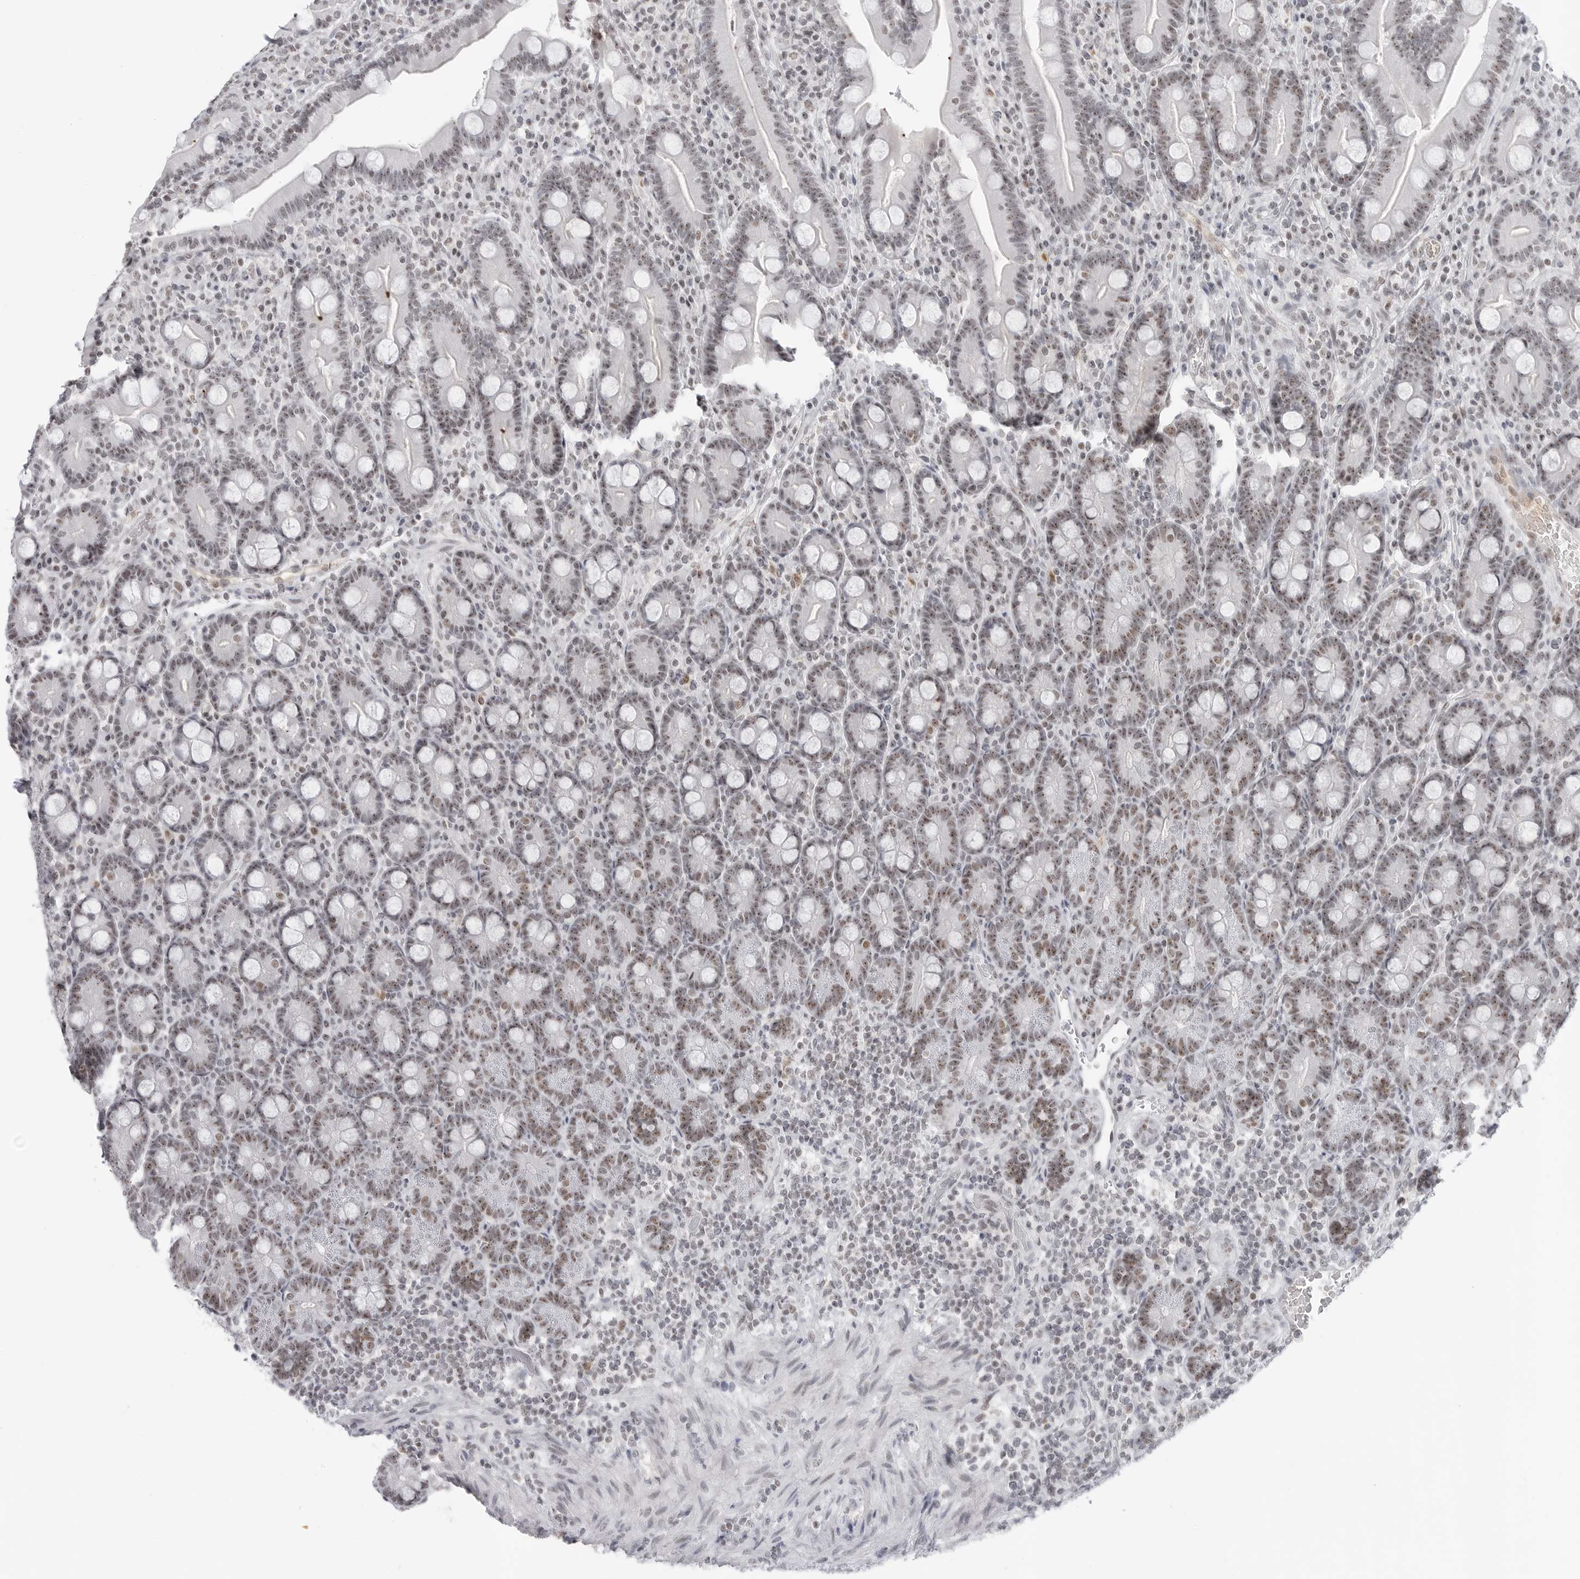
{"staining": {"intensity": "moderate", "quantity": "25%-75%", "location": "nuclear"}, "tissue": "duodenum", "cell_type": "Glandular cells", "image_type": "normal", "snomed": [{"axis": "morphology", "description": "Normal tissue, NOS"}, {"axis": "topography", "description": "Duodenum"}], "caption": "This image displays immunohistochemistry staining of normal duodenum, with medium moderate nuclear positivity in approximately 25%-75% of glandular cells.", "gene": "WRAP53", "patient": {"sex": "male", "age": 35}}